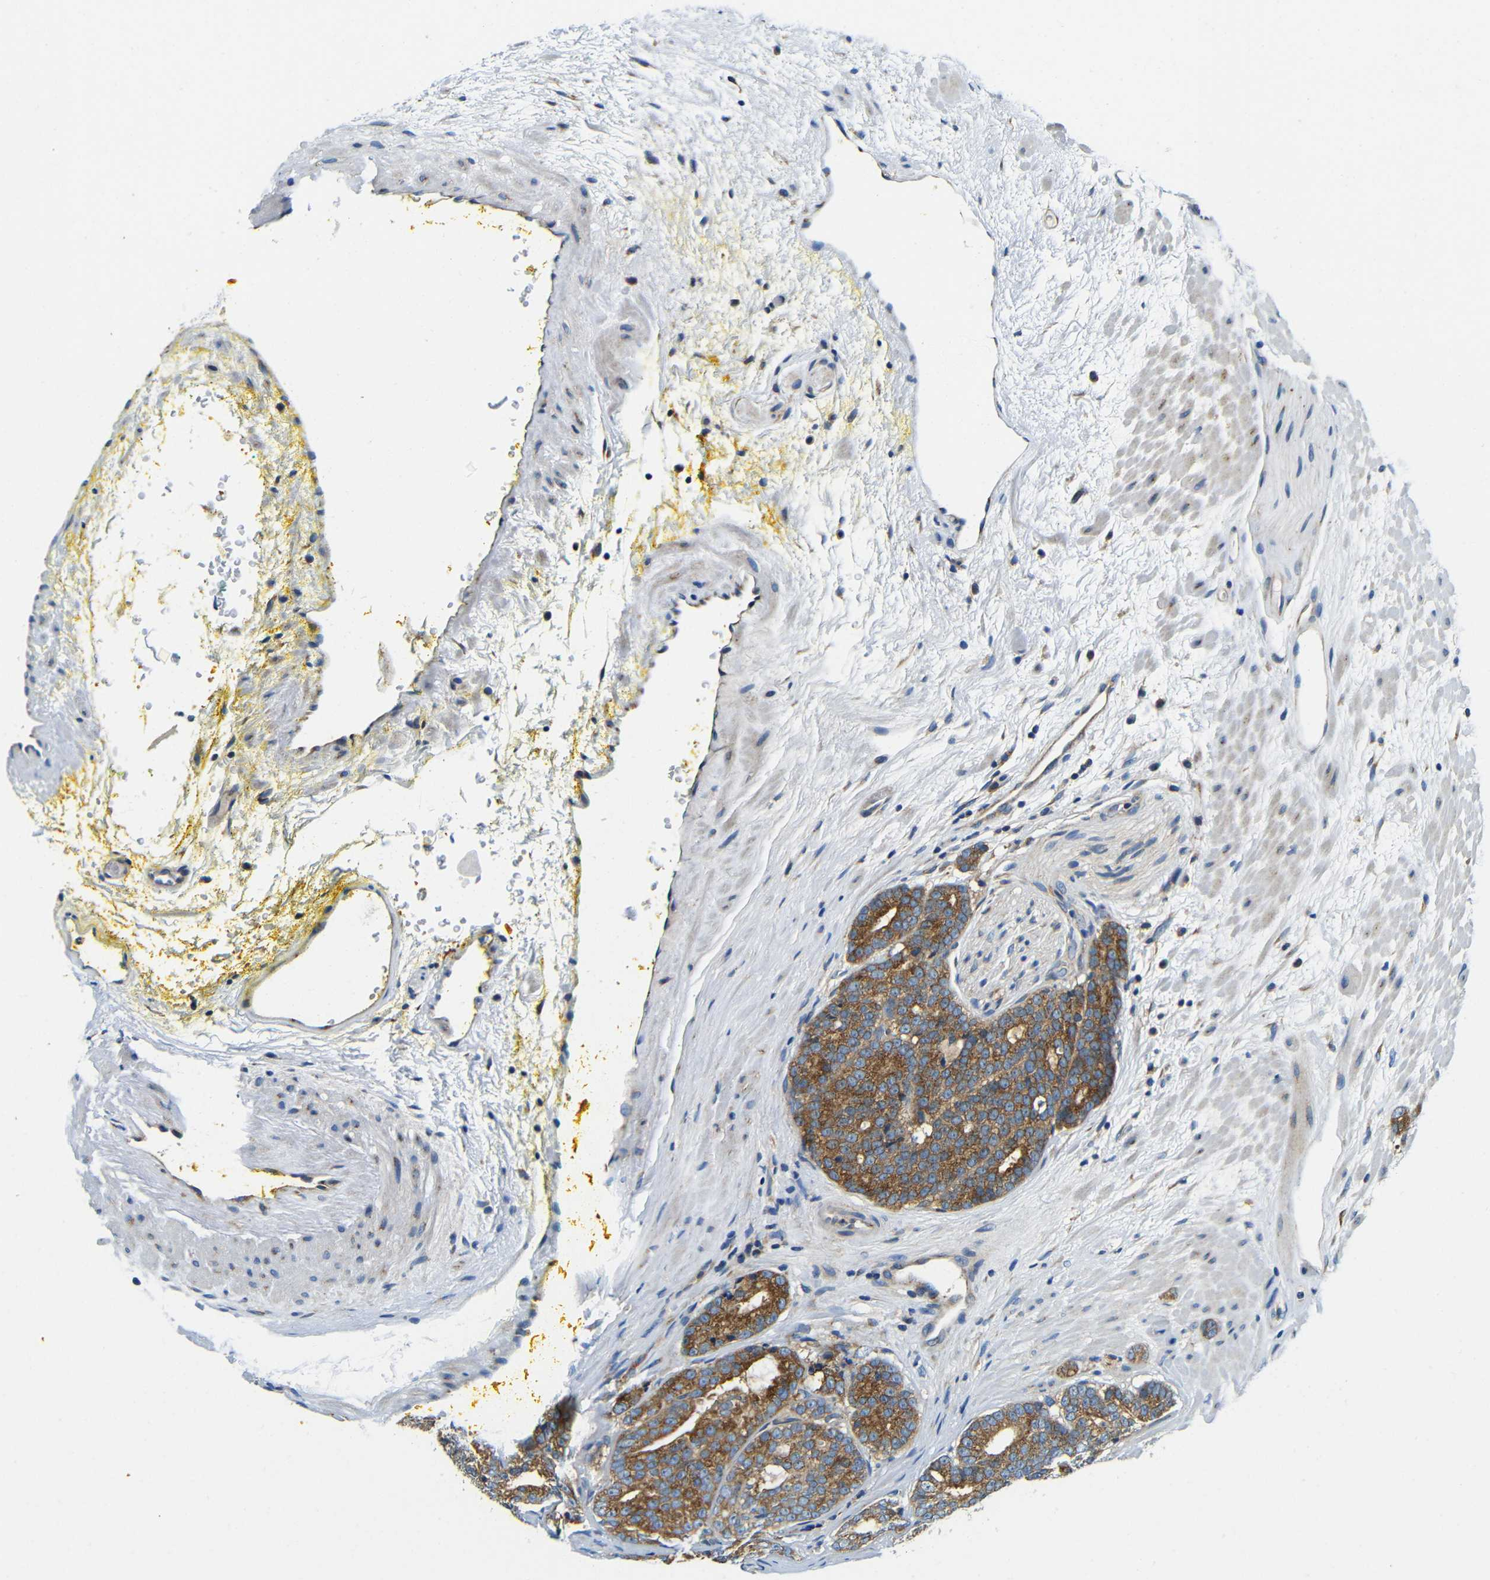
{"staining": {"intensity": "moderate", "quantity": ">75%", "location": "cytoplasmic/membranous"}, "tissue": "prostate cancer", "cell_type": "Tumor cells", "image_type": "cancer", "snomed": [{"axis": "morphology", "description": "Adenocarcinoma, High grade"}, {"axis": "topography", "description": "Prostate"}], "caption": "Human prostate cancer (adenocarcinoma (high-grade)) stained for a protein (brown) demonstrates moderate cytoplasmic/membranous positive positivity in approximately >75% of tumor cells.", "gene": "USO1", "patient": {"sex": "male", "age": 61}}